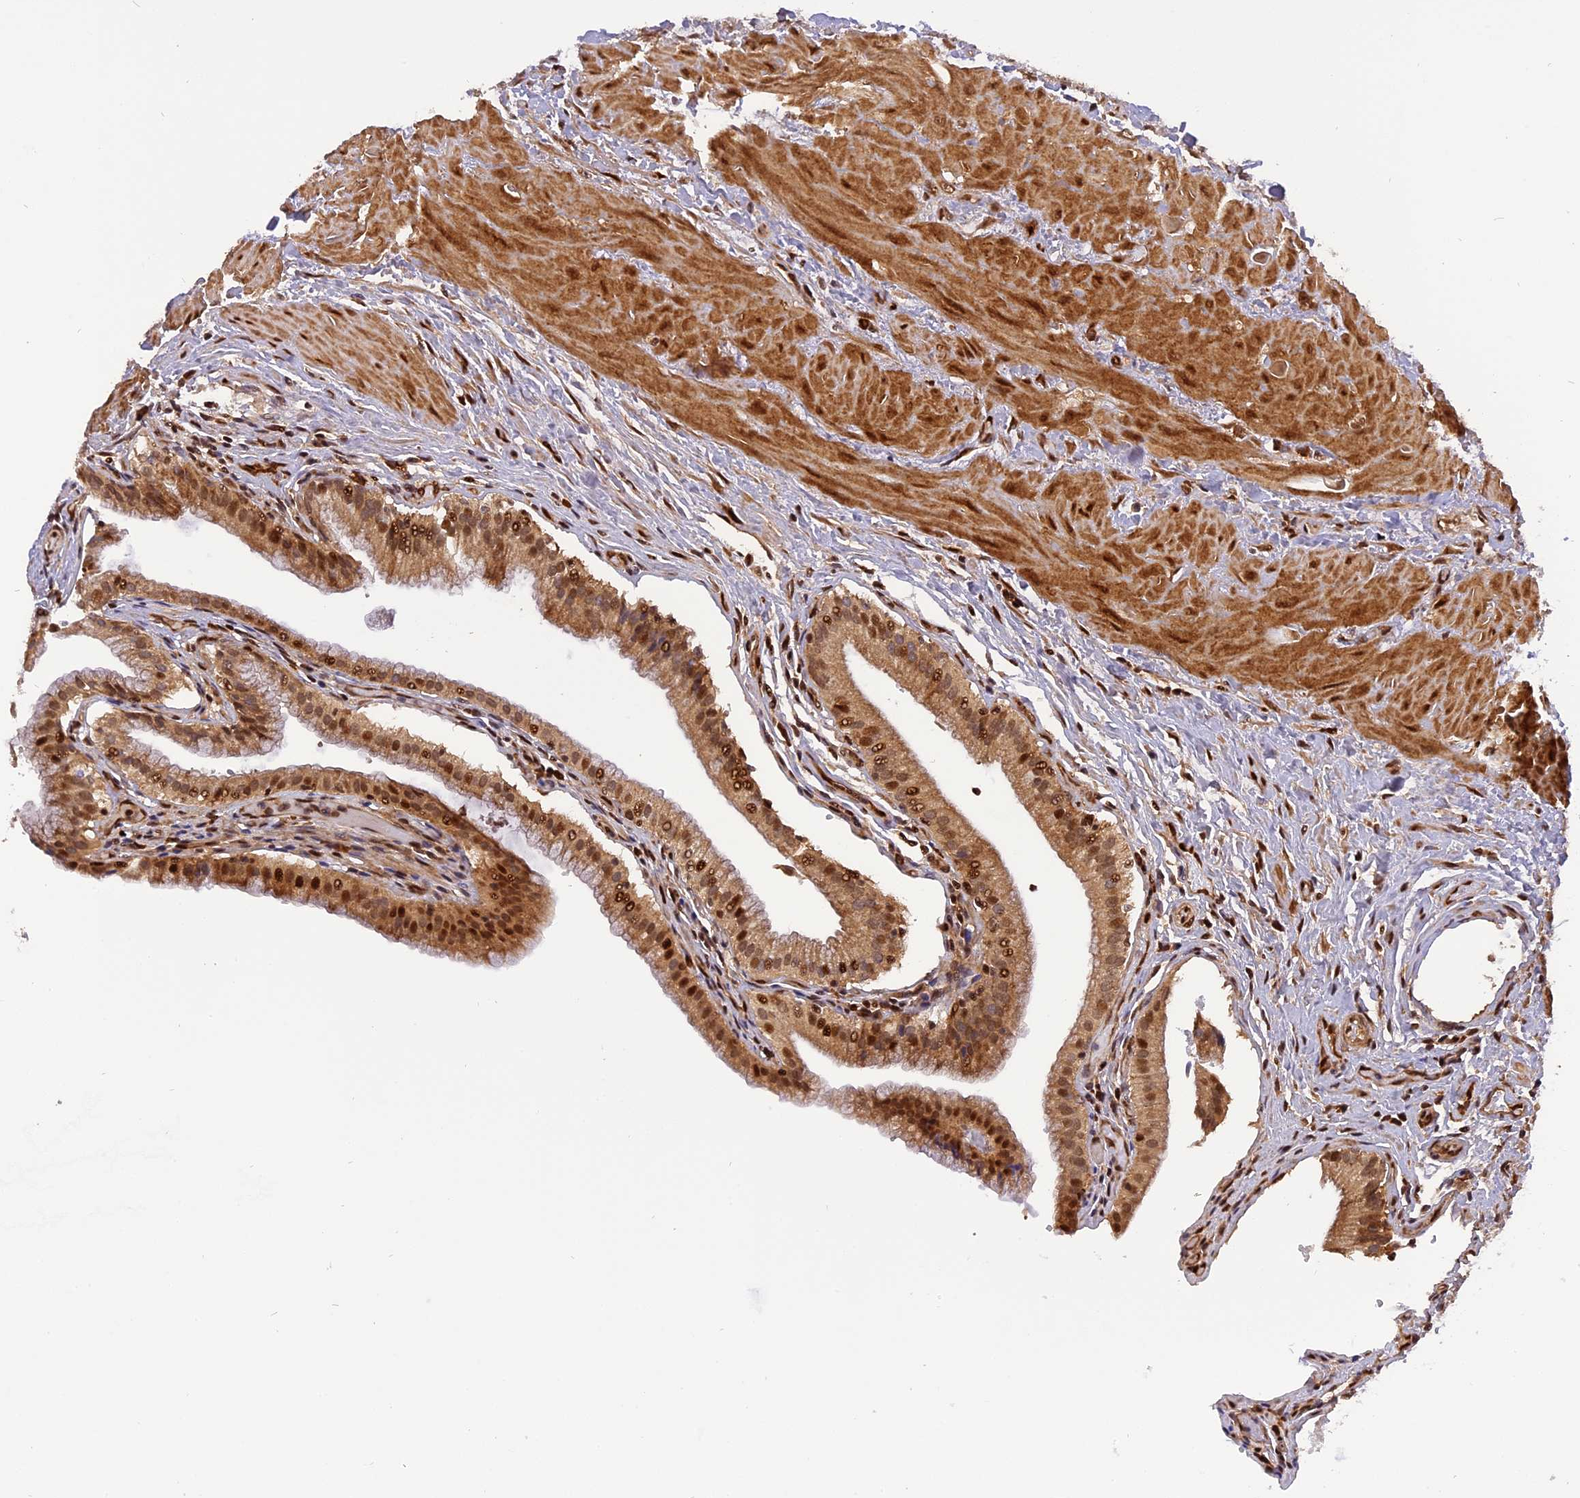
{"staining": {"intensity": "moderate", "quantity": ">75%", "location": "cytoplasmic/membranous,nuclear"}, "tissue": "gallbladder", "cell_type": "Glandular cells", "image_type": "normal", "snomed": [{"axis": "morphology", "description": "Normal tissue, NOS"}, {"axis": "topography", "description": "Gallbladder"}], "caption": "Moderate cytoplasmic/membranous,nuclear expression for a protein is seen in approximately >75% of glandular cells of benign gallbladder using immunohistochemistry.", "gene": "MICALL1", "patient": {"sex": "male", "age": 24}}